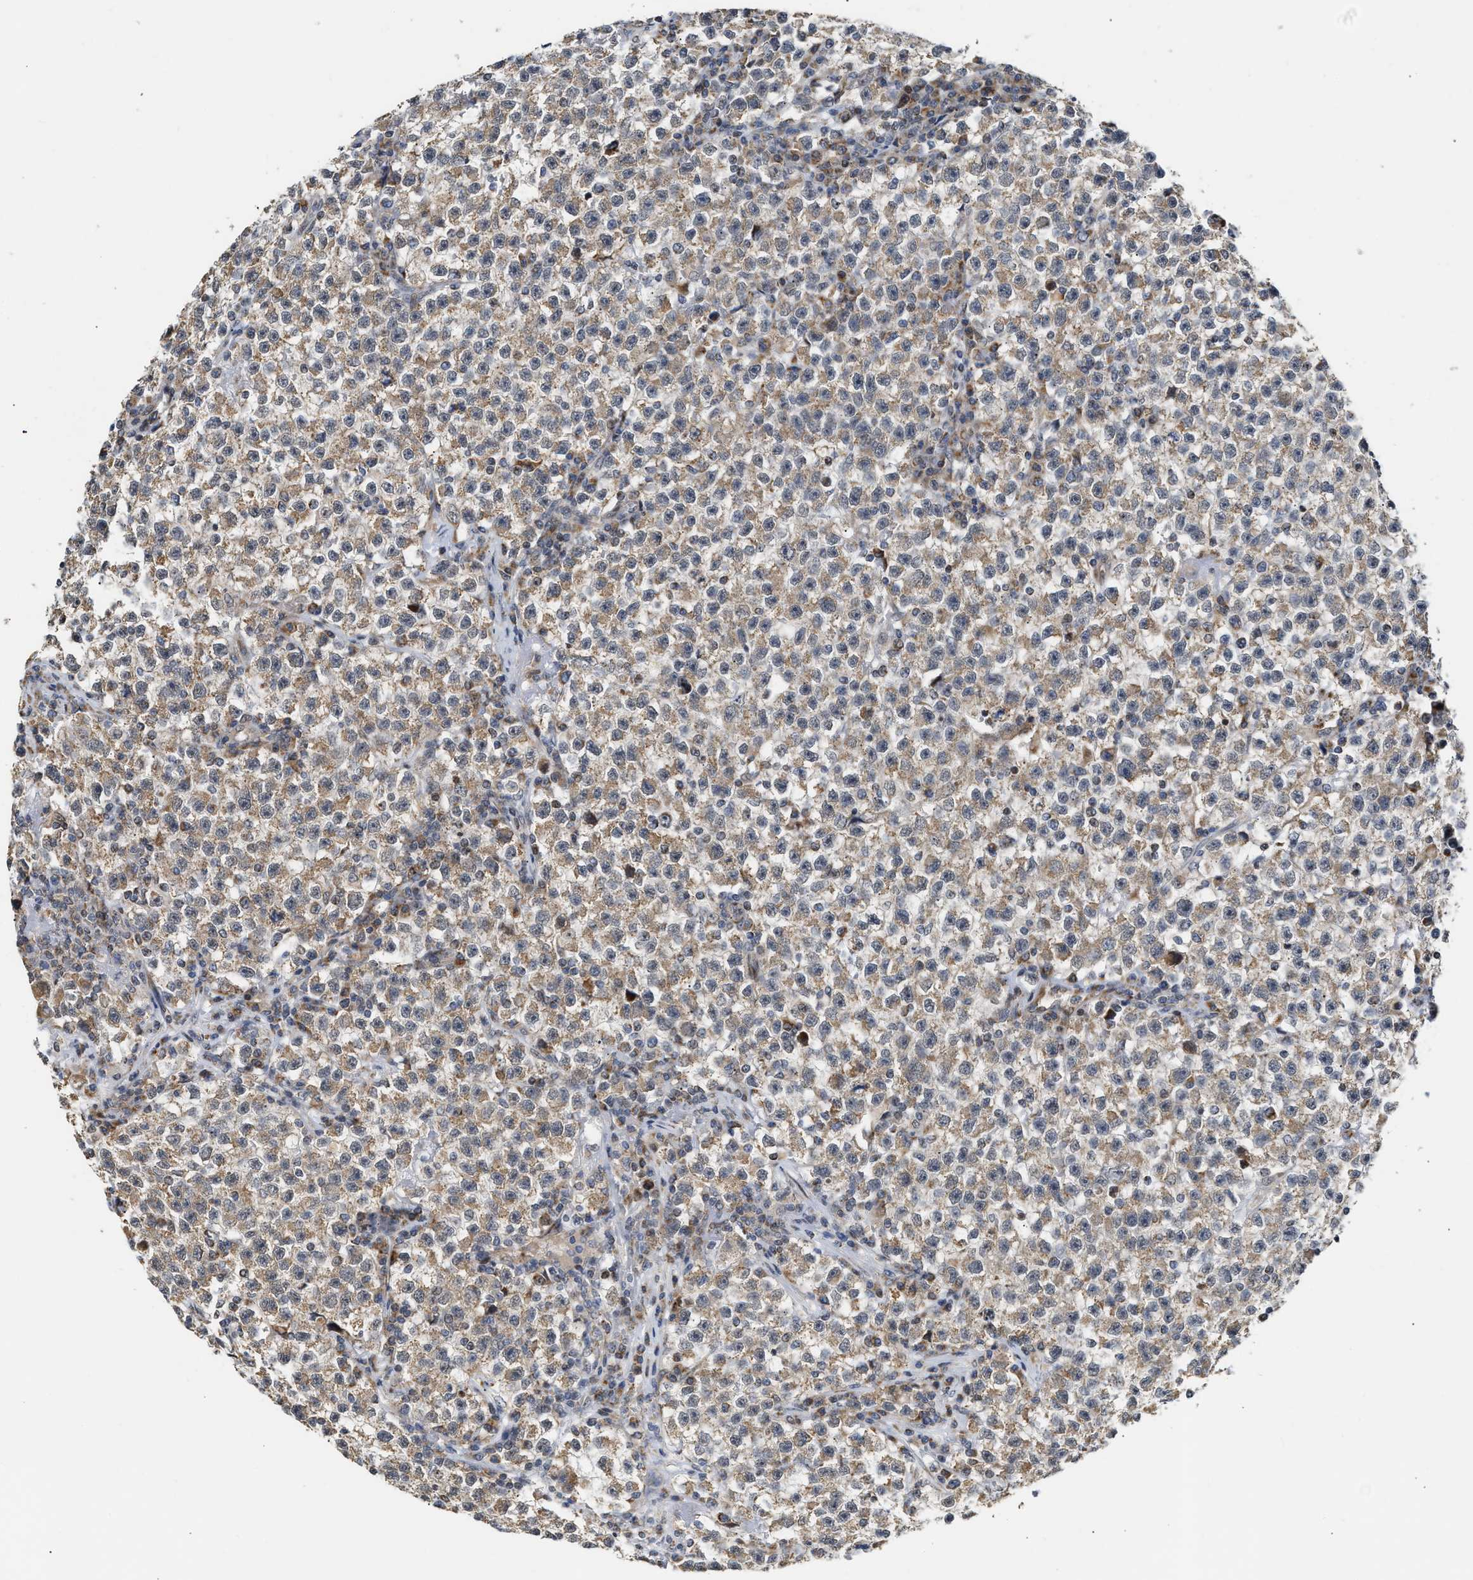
{"staining": {"intensity": "weak", "quantity": ">75%", "location": "cytoplasmic/membranous"}, "tissue": "testis cancer", "cell_type": "Tumor cells", "image_type": "cancer", "snomed": [{"axis": "morphology", "description": "Seminoma, NOS"}, {"axis": "topography", "description": "Testis"}], "caption": "Protein analysis of testis cancer (seminoma) tissue displays weak cytoplasmic/membranous expression in about >75% of tumor cells. (brown staining indicates protein expression, while blue staining denotes nuclei).", "gene": "DEPTOR", "patient": {"sex": "male", "age": 22}}